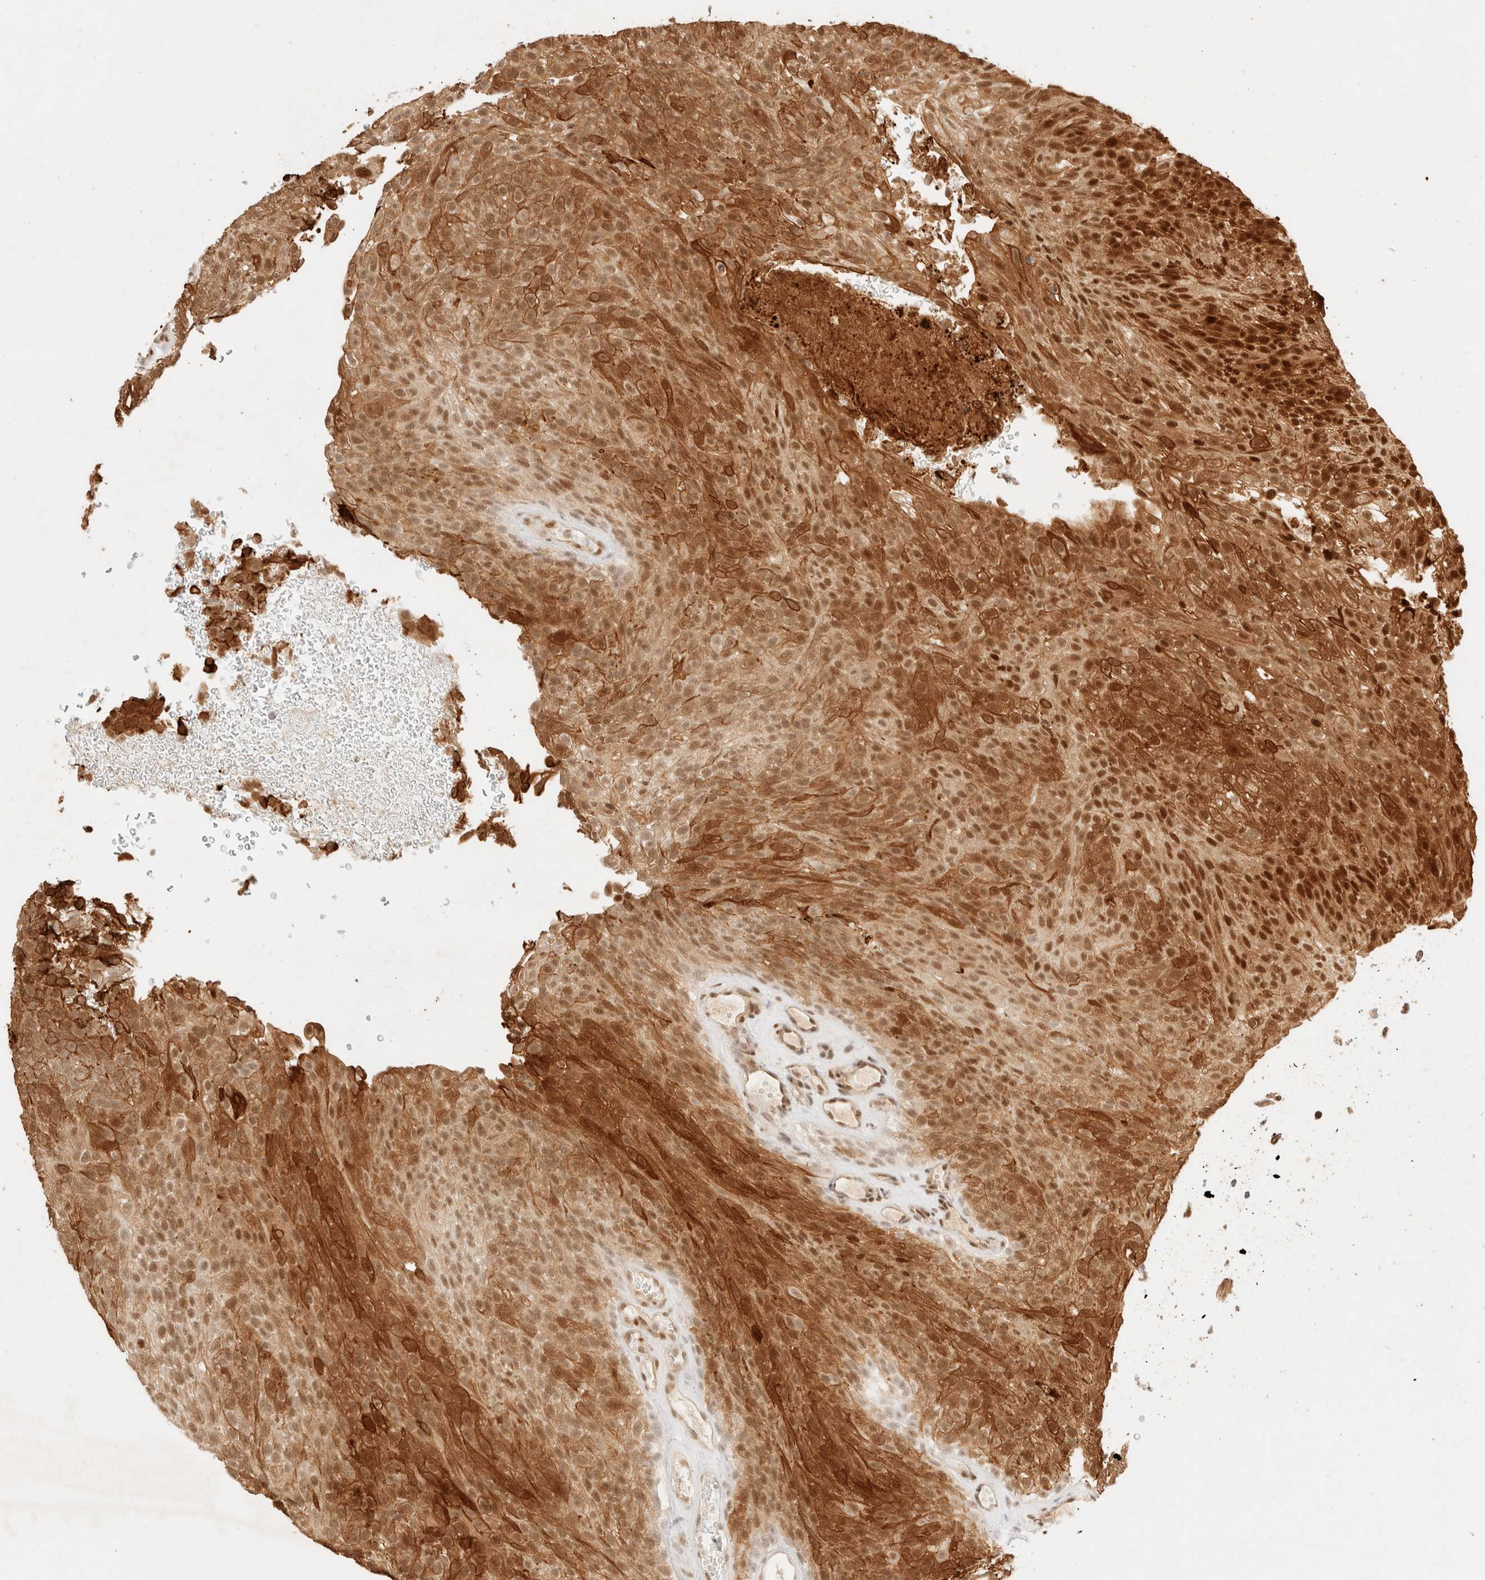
{"staining": {"intensity": "strong", "quantity": ">75%", "location": "cytoplasmic/membranous,nuclear"}, "tissue": "urothelial cancer", "cell_type": "Tumor cells", "image_type": "cancer", "snomed": [{"axis": "morphology", "description": "Urothelial carcinoma, Low grade"}, {"axis": "topography", "description": "Urinary bladder"}], "caption": "An image of human low-grade urothelial carcinoma stained for a protein demonstrates strong cytoplasmic/membranous and nuclear brown staining in tumor cells.", "gene": "ZNF768", "patient": {"sex": "male", "age": 78}}